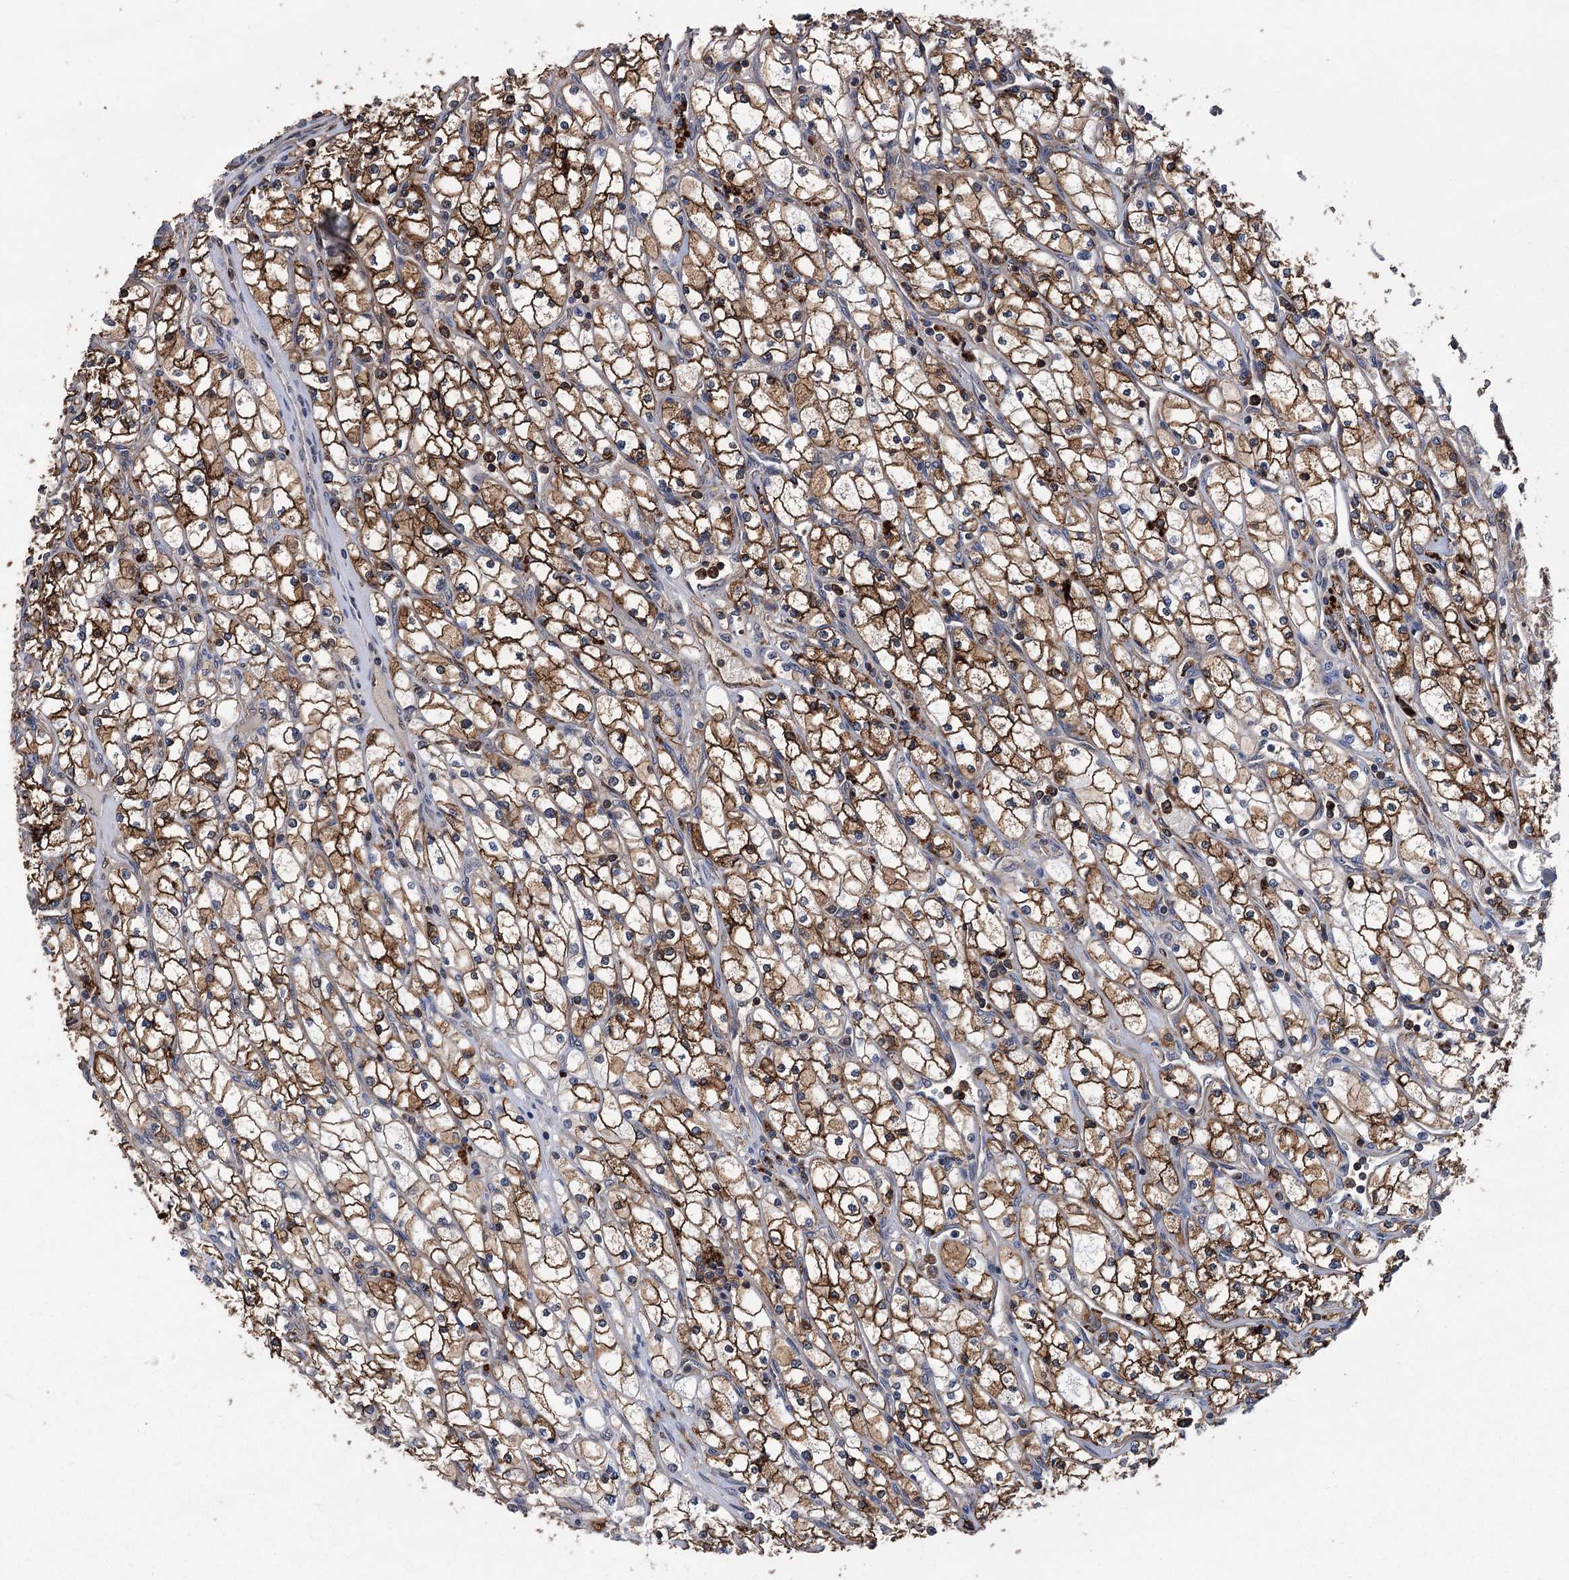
{"staining": {"intensity": "moderate", "quantity": ">75%", "location": "cytoplasmic/membranous"}, "tissue": "renal cancer", "cell_type": "Tumor cells", "image_type": "cancer", "snomed": [{"axis": "morphology", "description": "Adenocarcinoma, NOS"}, {"axis": "topography", "description": "Kidney"}], "caption": "Tumor cells display moderate cytoplasmic/membranous staining in about >75% of cells in adenocarcinoma (renal).", "gene": "DPP3", "patient": {"sex": "male", "age": 80}}